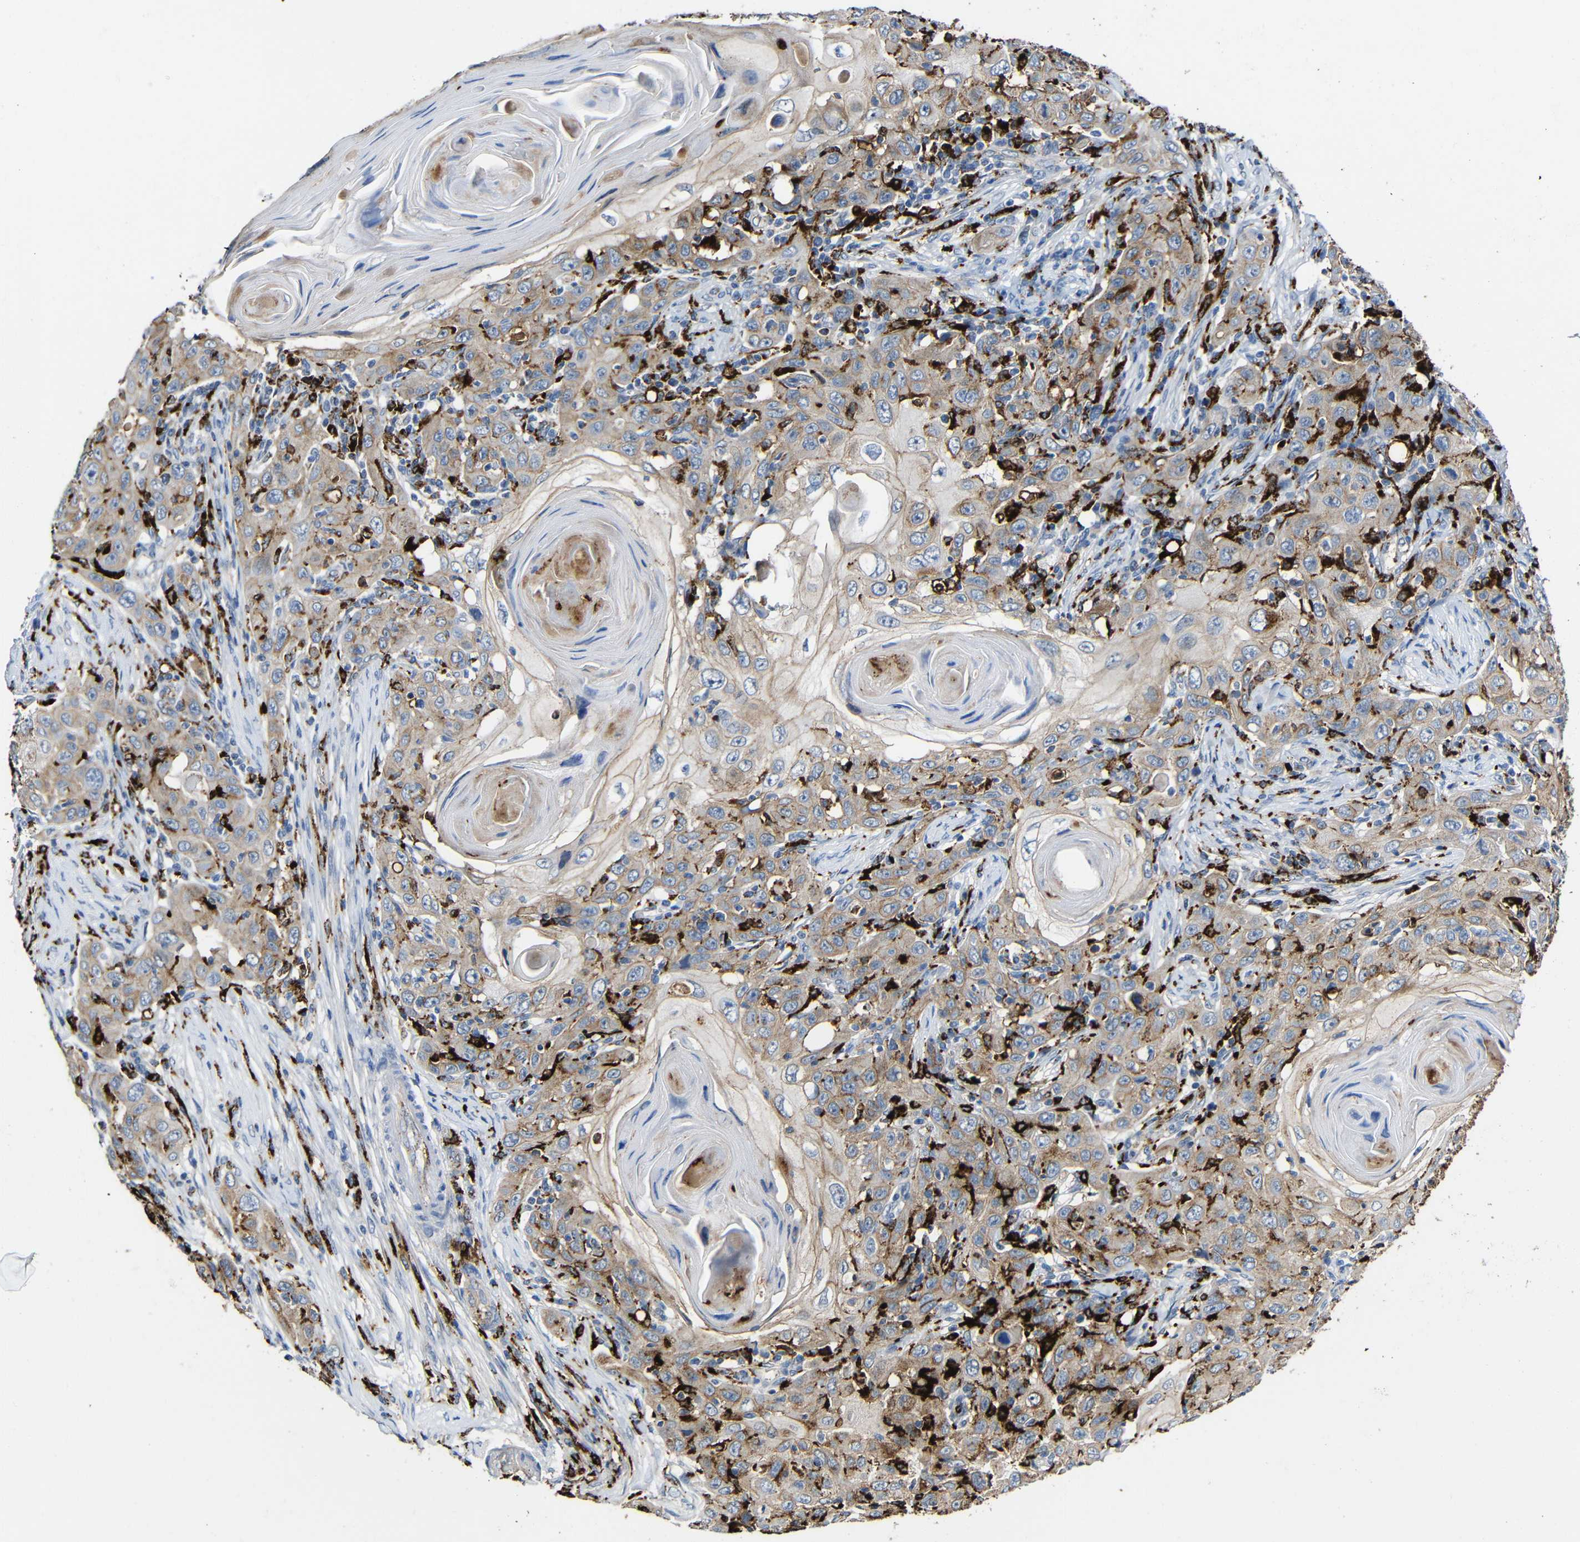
{"staining": {"intensity": "moderate", "quantity": ">75%", "location": "cytoplasmic/membranous"}, "tissue": "skin cancer", "cell_type": "Tumor cells", "image_type": "cancer", "snomed": [{"axis": "morphology", "description": "Squamous cell carcinoma, NOS"}, {"axis": "topography", "description": "Skin"}], "caption": "Immunohistochemical staining of skin cancer reveals medium levels of moderate cytoplasmic/membranous staining in about >75% of tumor cells.", "gene": "HLA-DMA", "patient": {"sex": "female", "age": 88}}